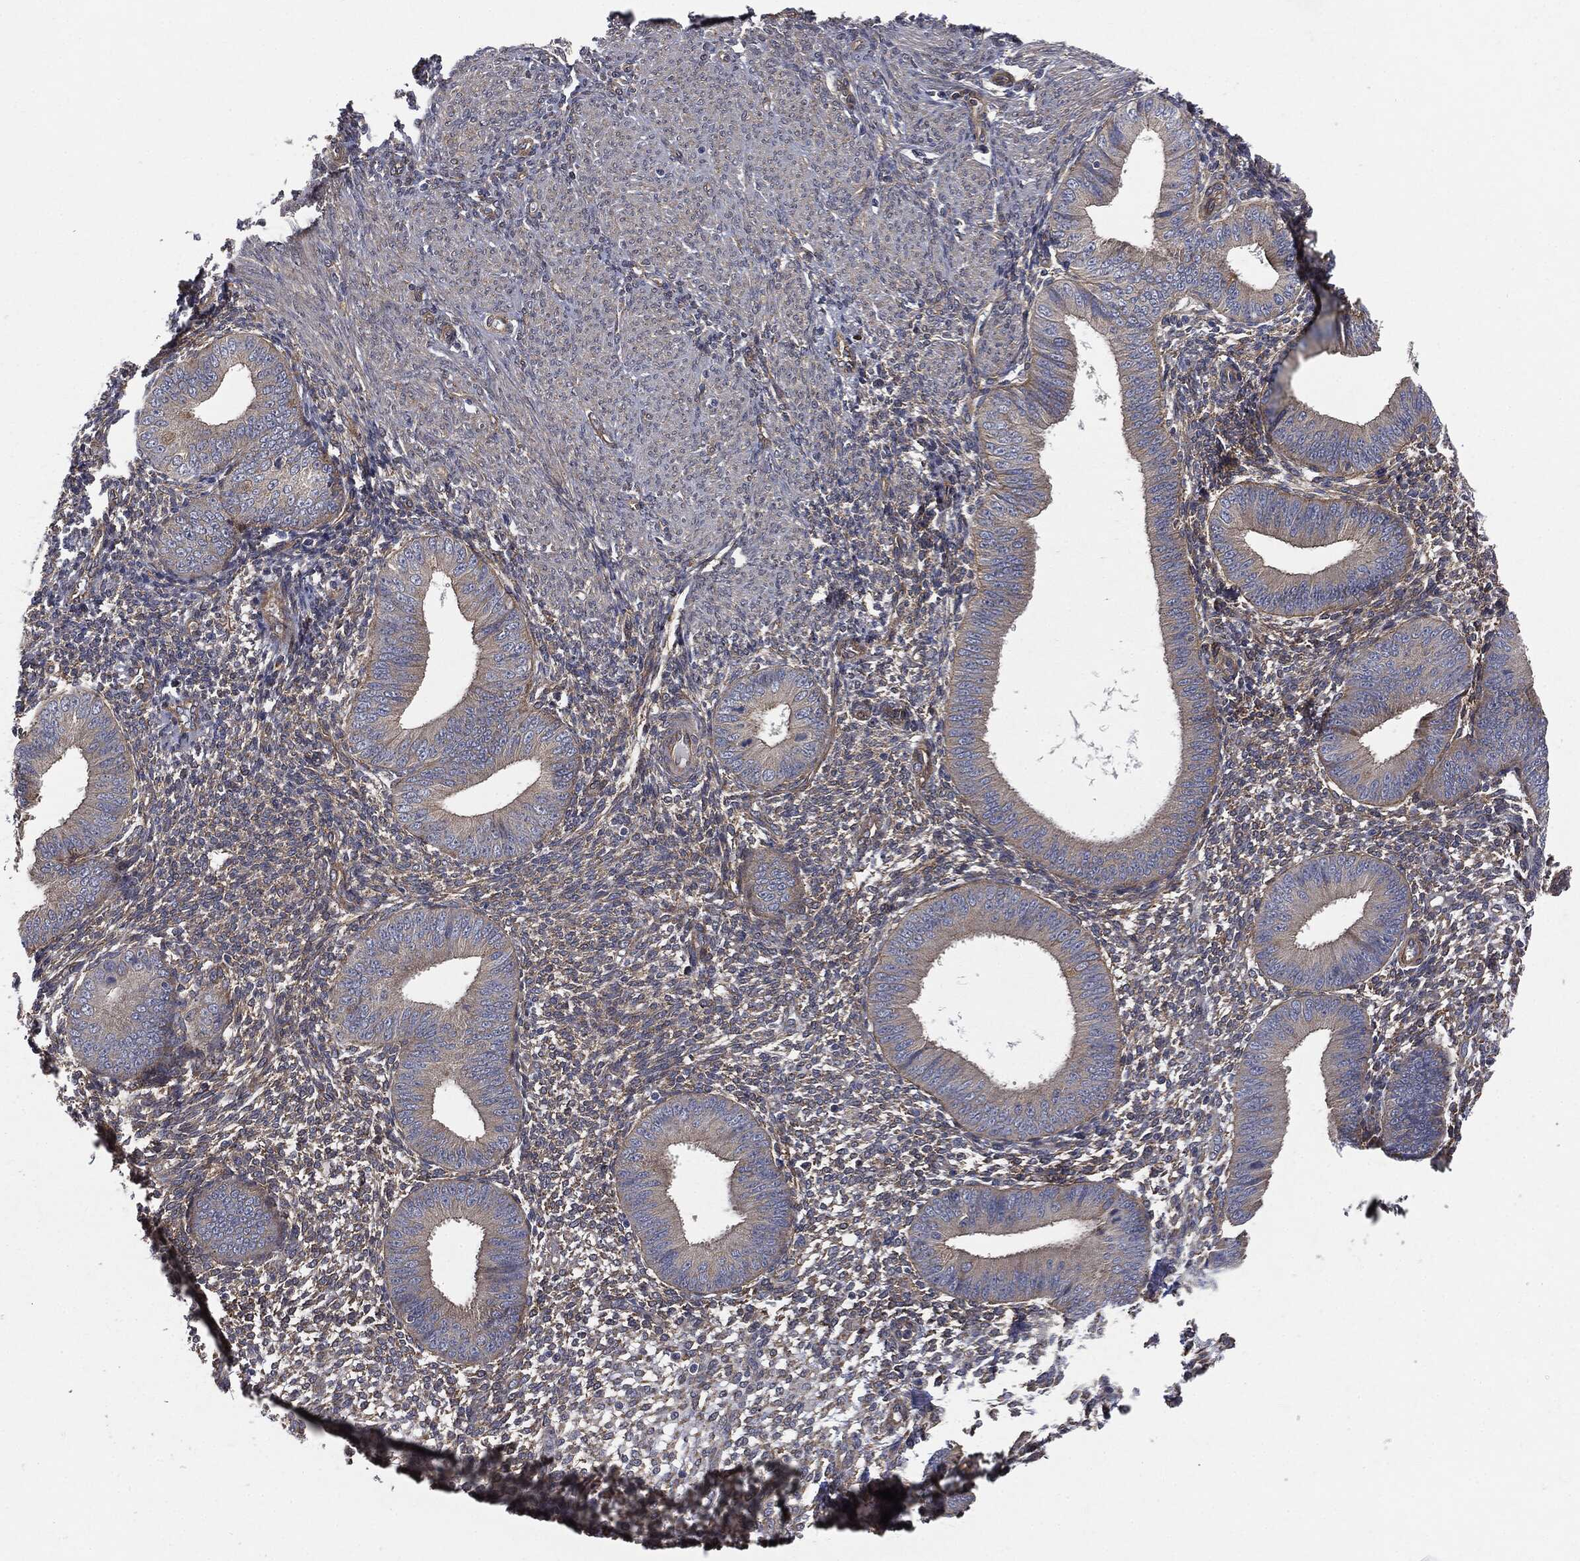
{"staining": {"intensity": "moderate", "quantity": ">75%", "location": "cytoplasmic/membranous"}, "tissue": "endometrium", "cell_type": "Cells in endometrial stroma", "image_type": "normal", "snomed": [{"axis": "morphology", "description": "Normal tissue, NOS"}, {"axis": "topography", "description": "Endometrium"}], "caption": "This image reveals normal endometrium stained with IHC to label a protein in brown. The cytoplasmic/membranous of cells in endometrial stroma show moderate positivity for the protein. Nuclei are counter-stained blue.", "gene": "EPS15L1", "patient": {"sex": "female", "age": 39}}